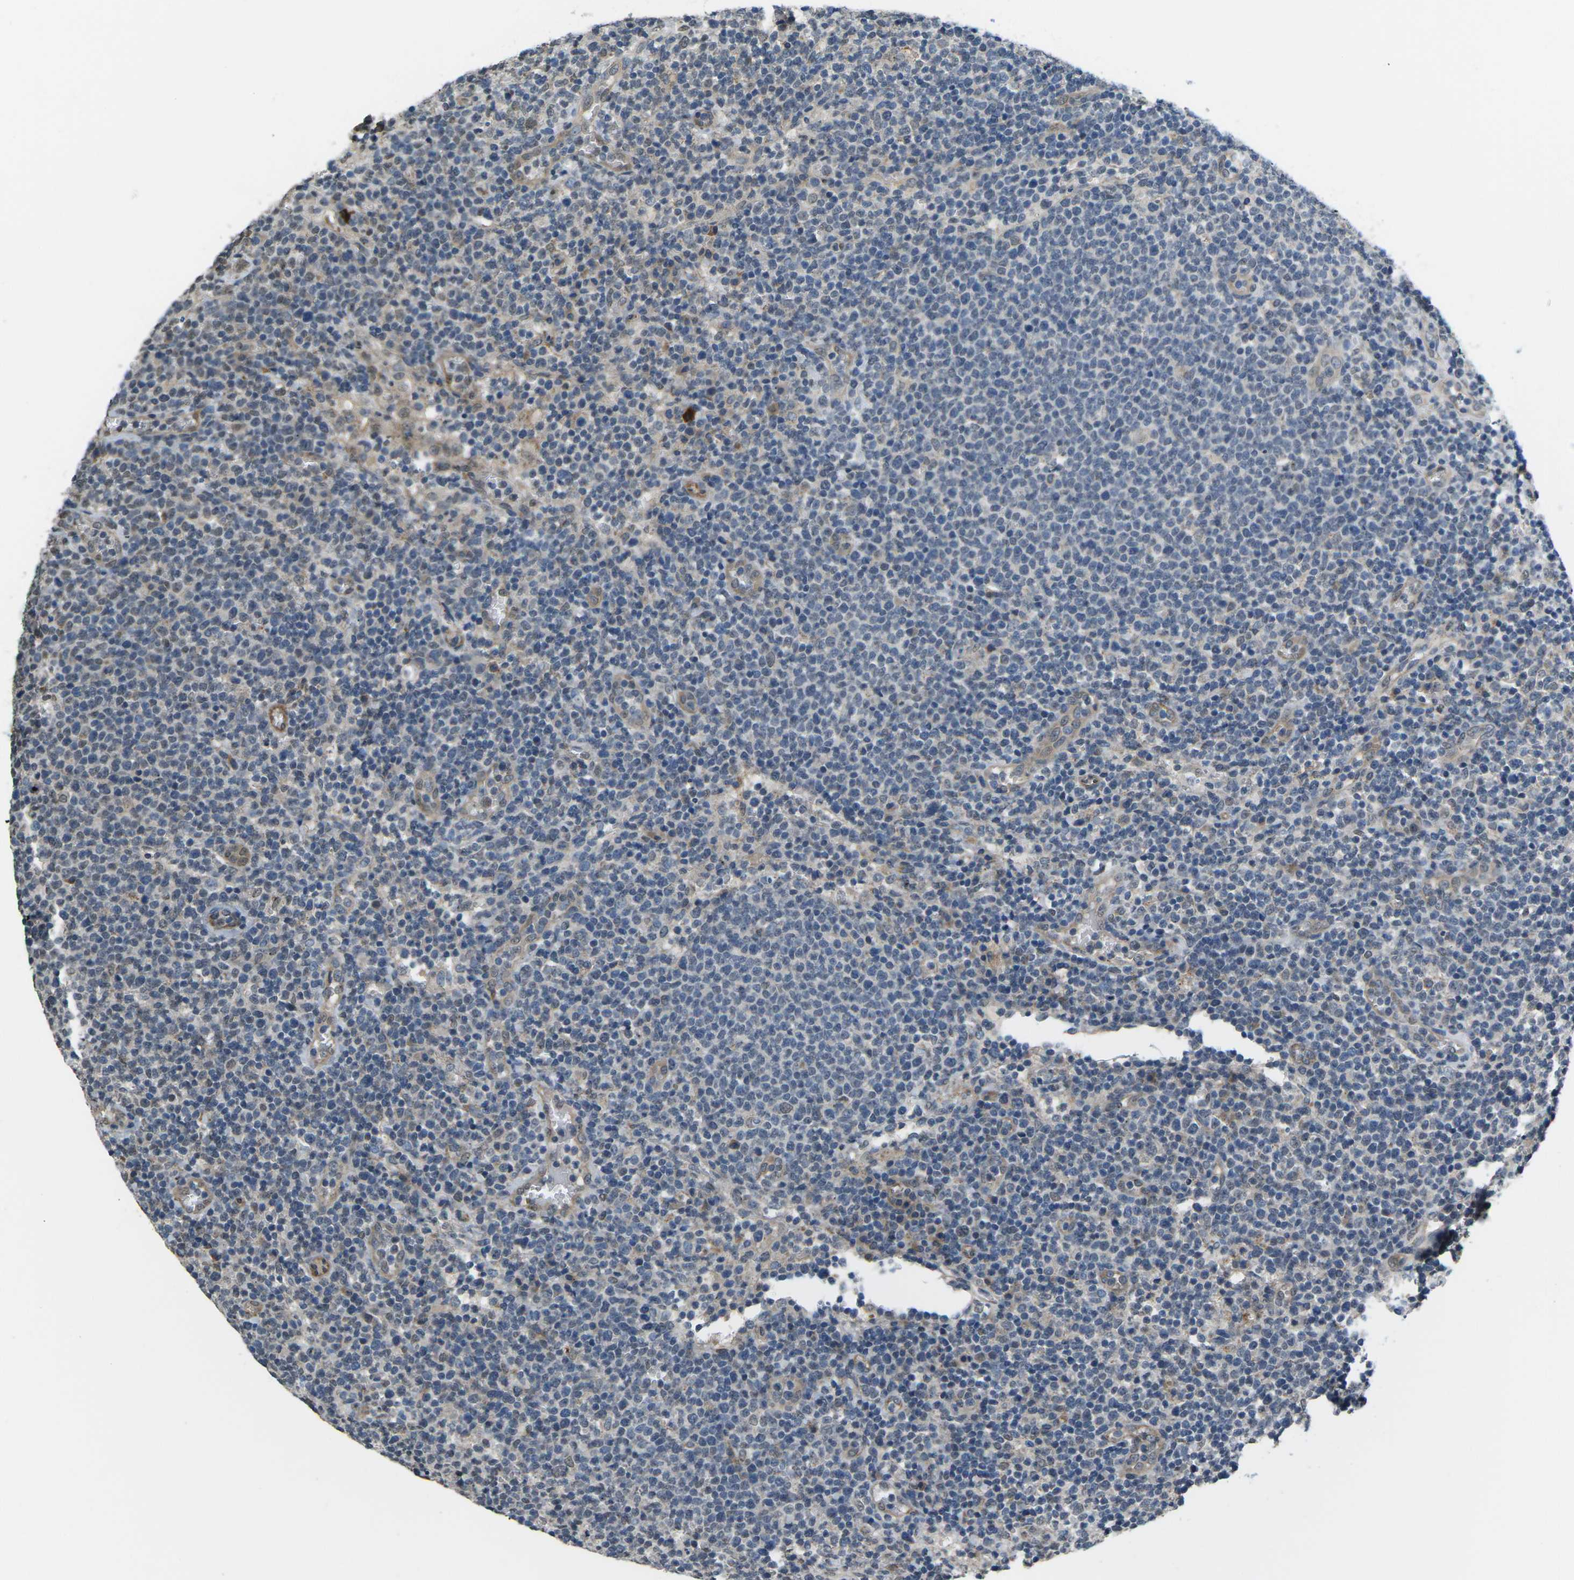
{"staining": {"intensity": "weak", "quantity": "<25%", "location": "nuclear"}, "tissue": "lymphoma", "cell_type": "Tumor cells", "image_type": "cancer", "snomed": [{"axis": "morphology", "description": "Malignant lymphoma, non-Hodgkin's type, High grade"}, {"axis": "topography", "description": "Lymph node"}], "caption": "Immunohistochemistry (IHC) image of high-grade malignant lymphoma, non-Hodgkin's type stained for a protein (brown), which shows no positivity in tumor cells. The staining is performed using DAB brown chromogen with nuclei counter-stained in using hematoxylin.", "gene": "ERBB4", "patient": {"sex": "male", "age": 61}}